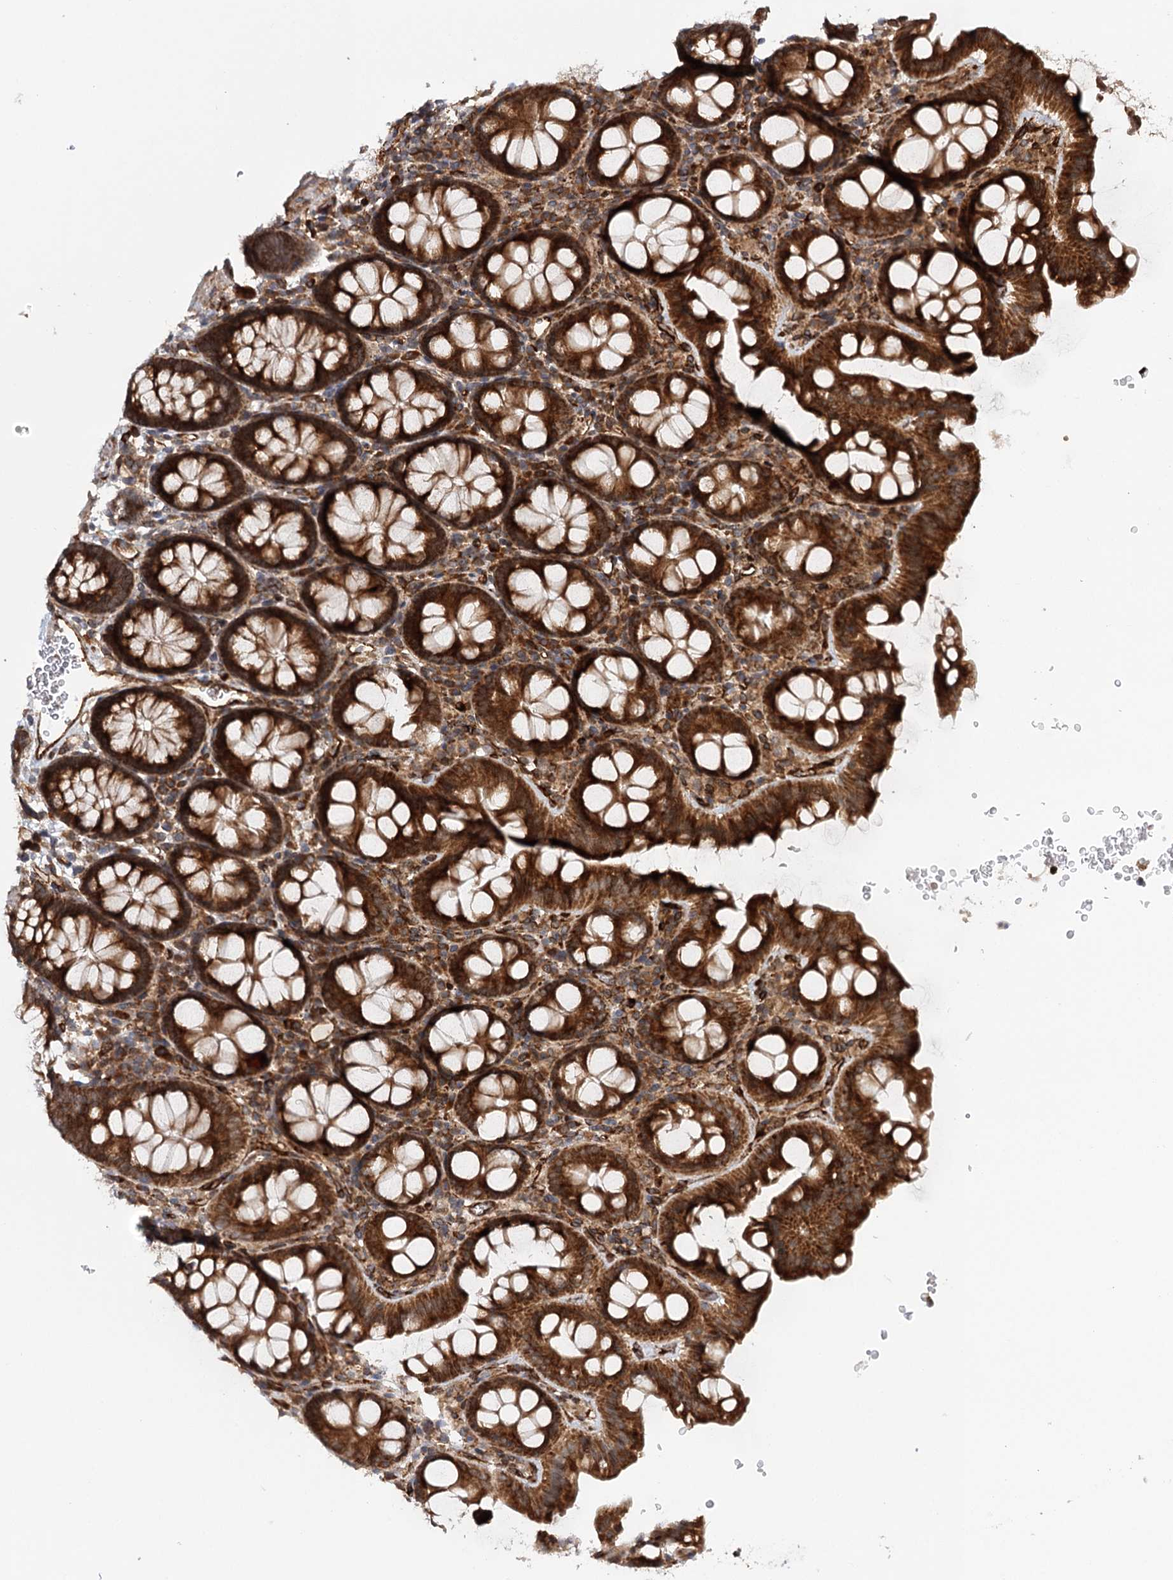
{"staining": {"intensity": "moderate", "quantity": ">75%", "location": "cytoplasmic/membranous"}, "tissue": "colon", "cell_type": "Endothelial cells", "image_type": "normal", "snomed": [{"axis": "morphology", "description": "Normal tissue, NOS"}, {"axis": "topography", "description": "Colon"}], "caption": "Normal colon demonstrates moderate cytoplasmic/membranous positivity in approximately >75% of endothelial cells, visualized by immunohistochemistry.", "gene": "MKNK1", "patient": {"sex": "male", "age": 75}}